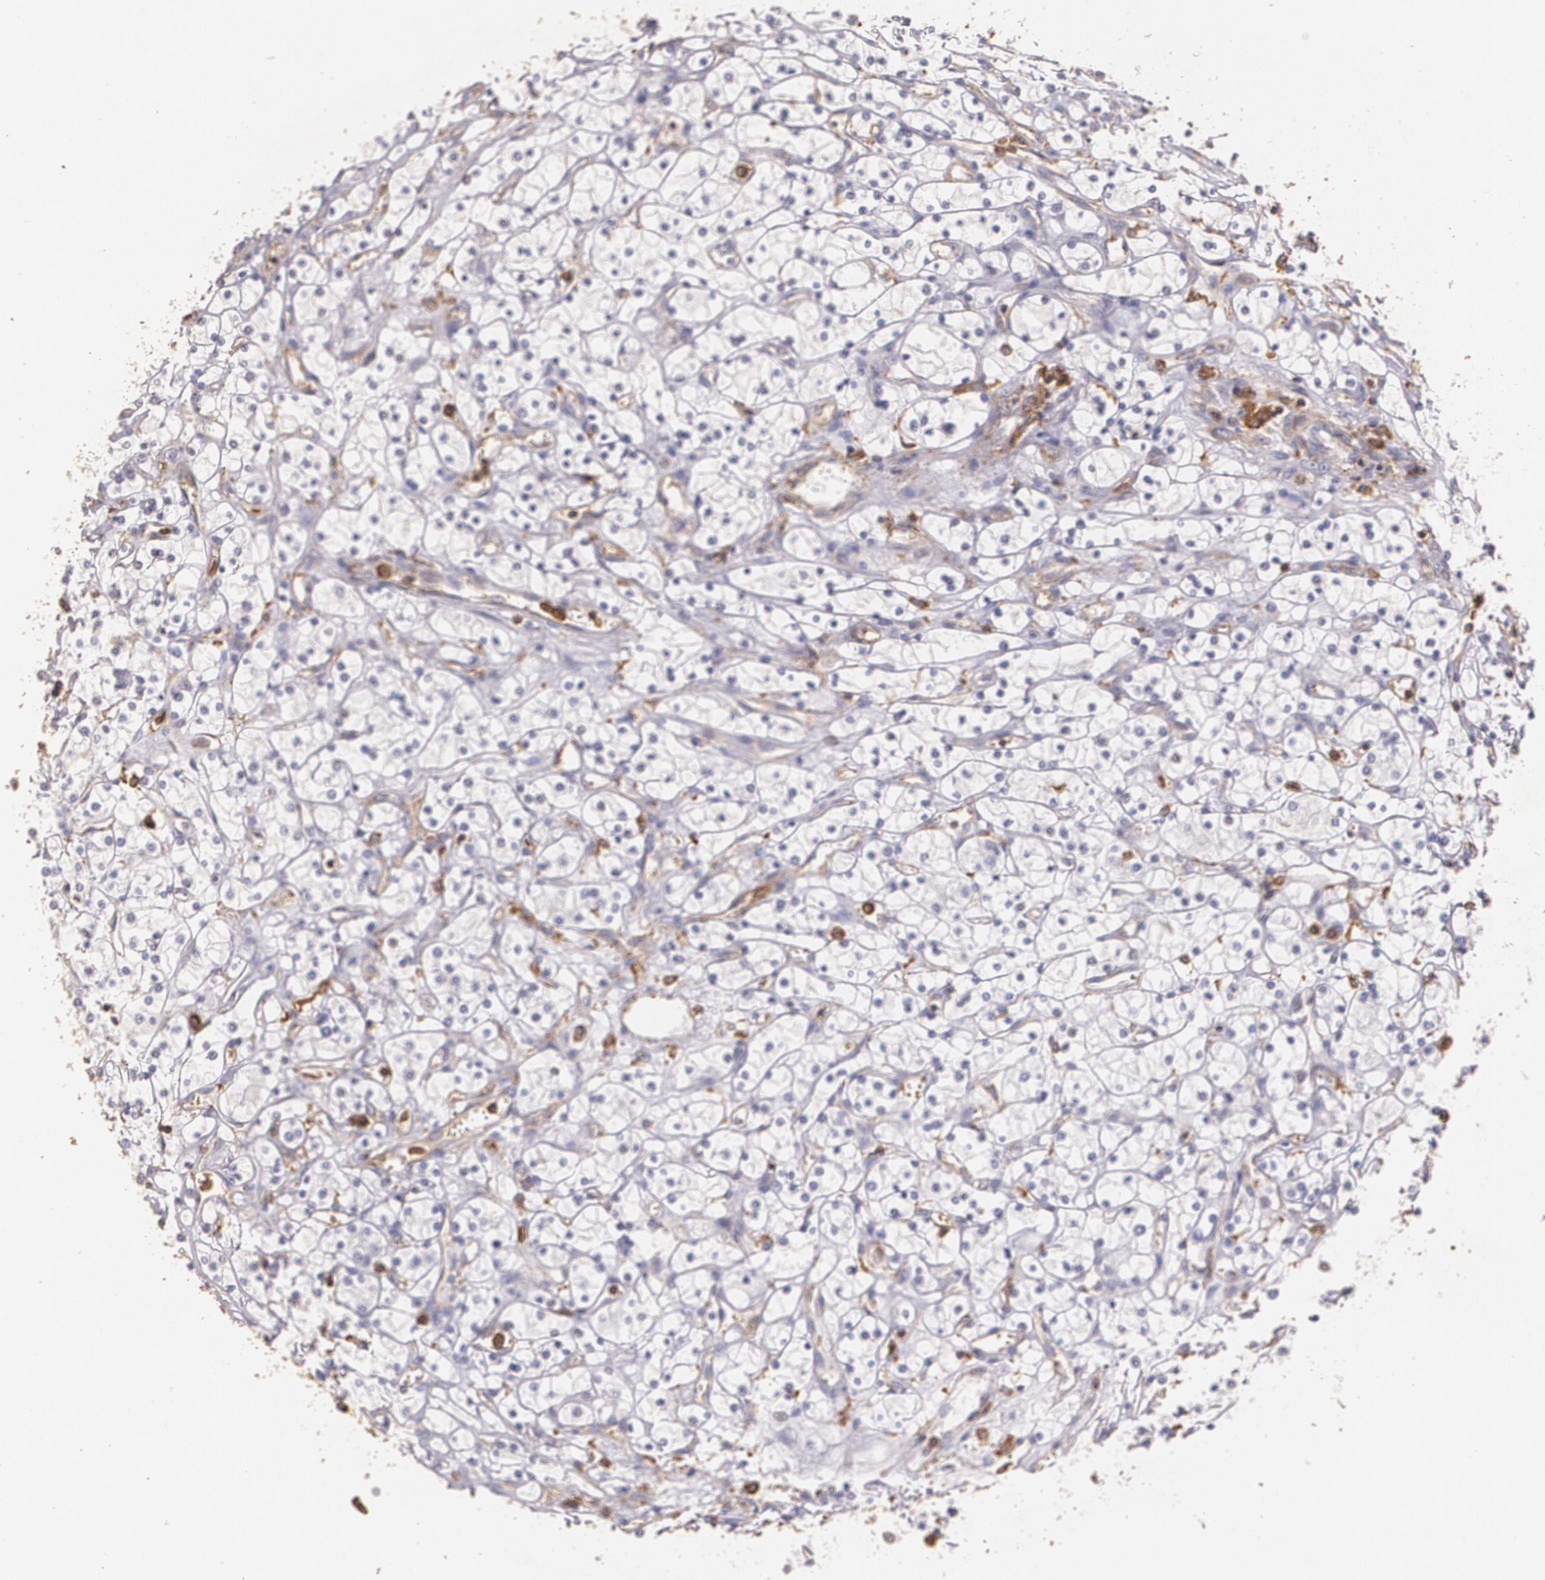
{"staining": {"intensity": "negative", "quantity": "none", "location": "none"}, "tissue": "renal cancer", "cell_type": "Tumor cells", "image_type": "cancer", "snomed": [{"axis": "morphology", "description": "Adenocarcinoma, NOS"}, {"axis": "topography", "description": "Kidney"}], "caption": "This is a photomicrograph of IHC staining of renal cancer, which shows no expression in tumor cells. Brightfield microscopy of immunohistochemistry stained with DAB (3,3'-diaminobenzidine) (brown) and hematoxylin (blue), captured at high magnification.", "gene": "TGFBR1", "patient": {"sex": "male", "age": 61}}